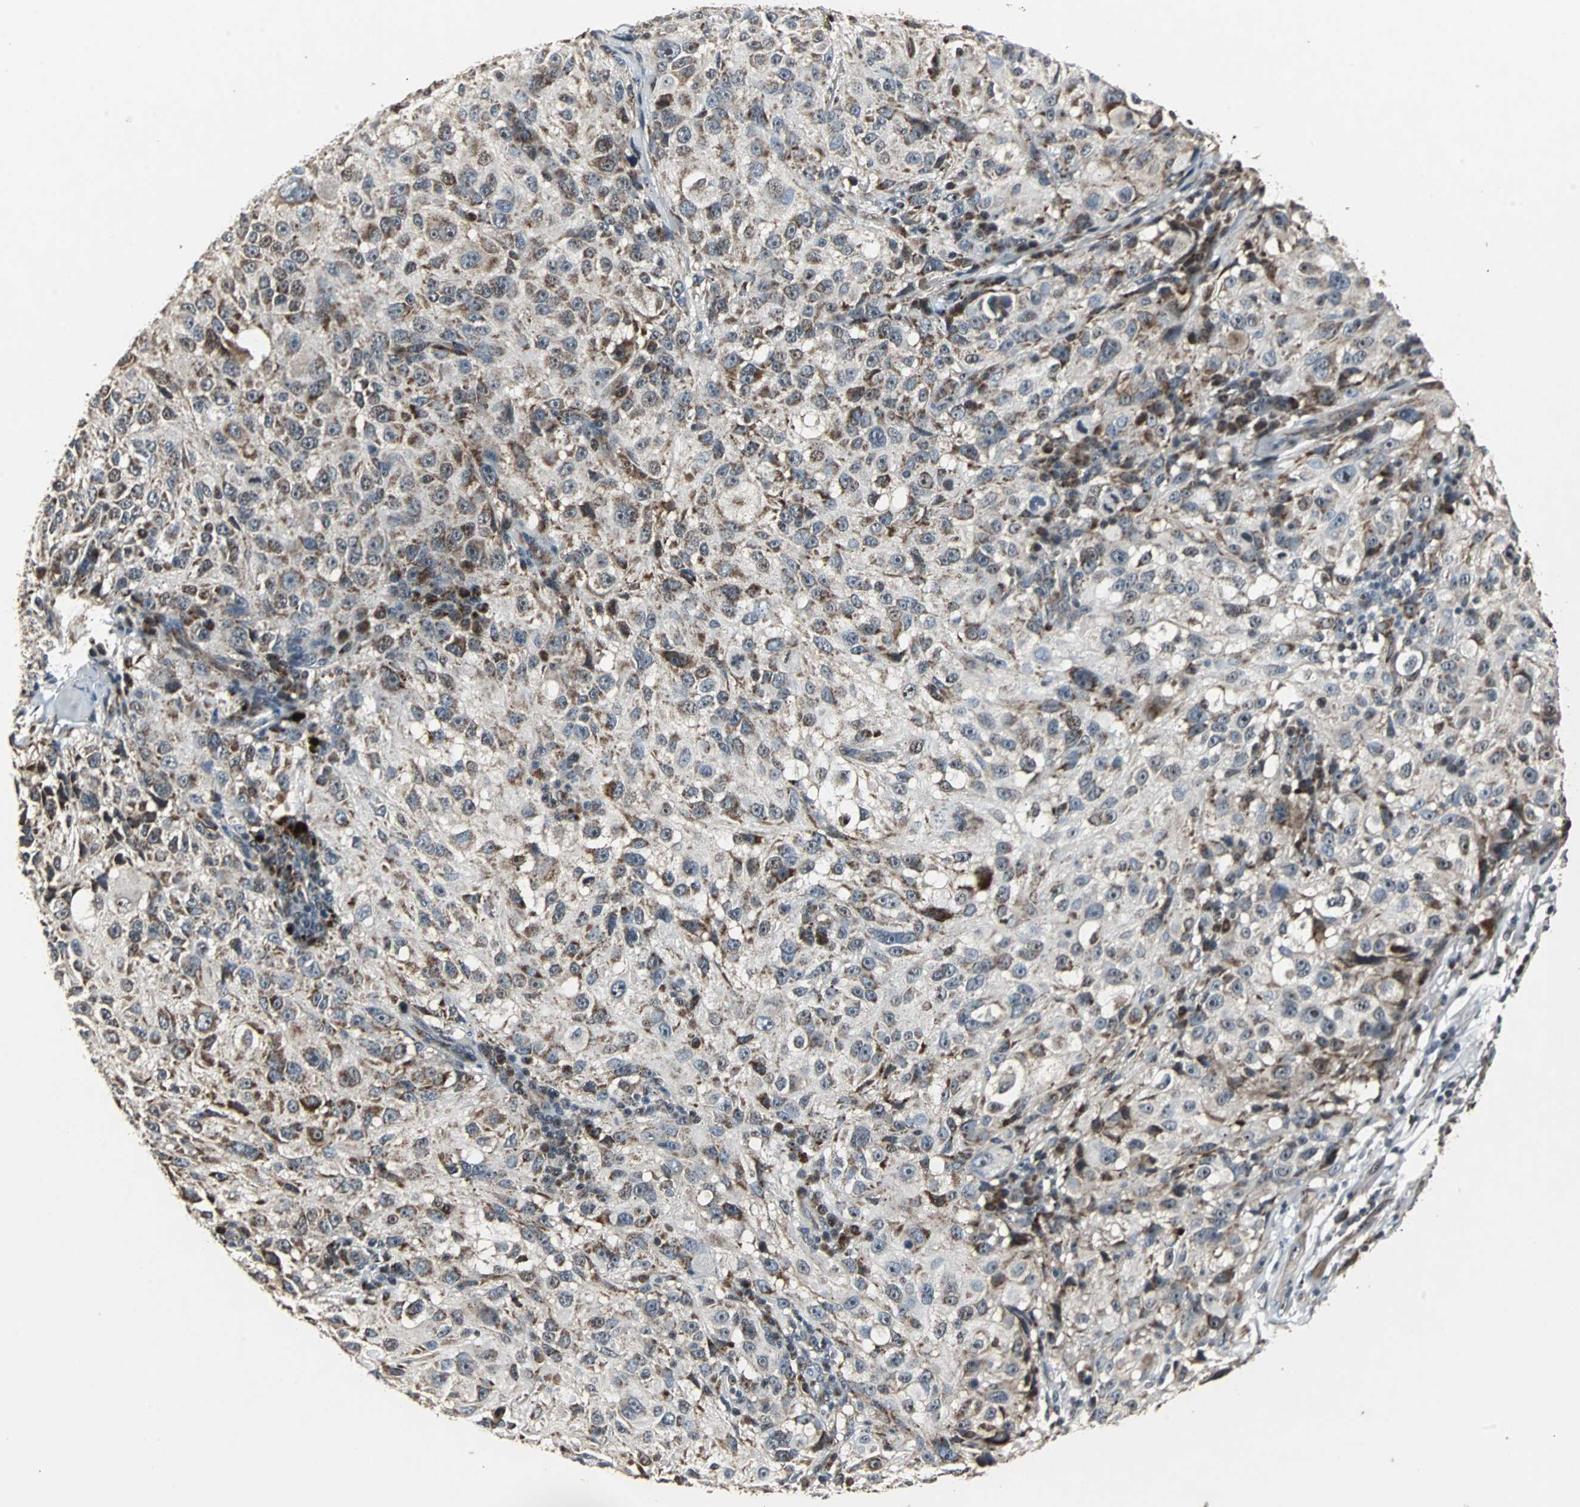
{"staining": {"intensity": "strong", "quantity": "25%-75%", "location": "cytoplasmic/membranous"}, "tissue": "melanoma", "cell_type": "Tumor cells", "image_type": "cancer", "snomed": [{"axis": "morphology", "description": "Necrosis, NOS"}, {"axis": "morphology", "description": "Malignant melanoma, NOS"}, {"axis": "topography", "description": "Skin"}], "caption": "Melanoma stained for a protein (brown) shows strong cytoplasmic/membranous positive positivity in approximately 25%-75% of tumor cells.", "gene": "MRPL40", "patient": {"sex": "female", "age": 87}}